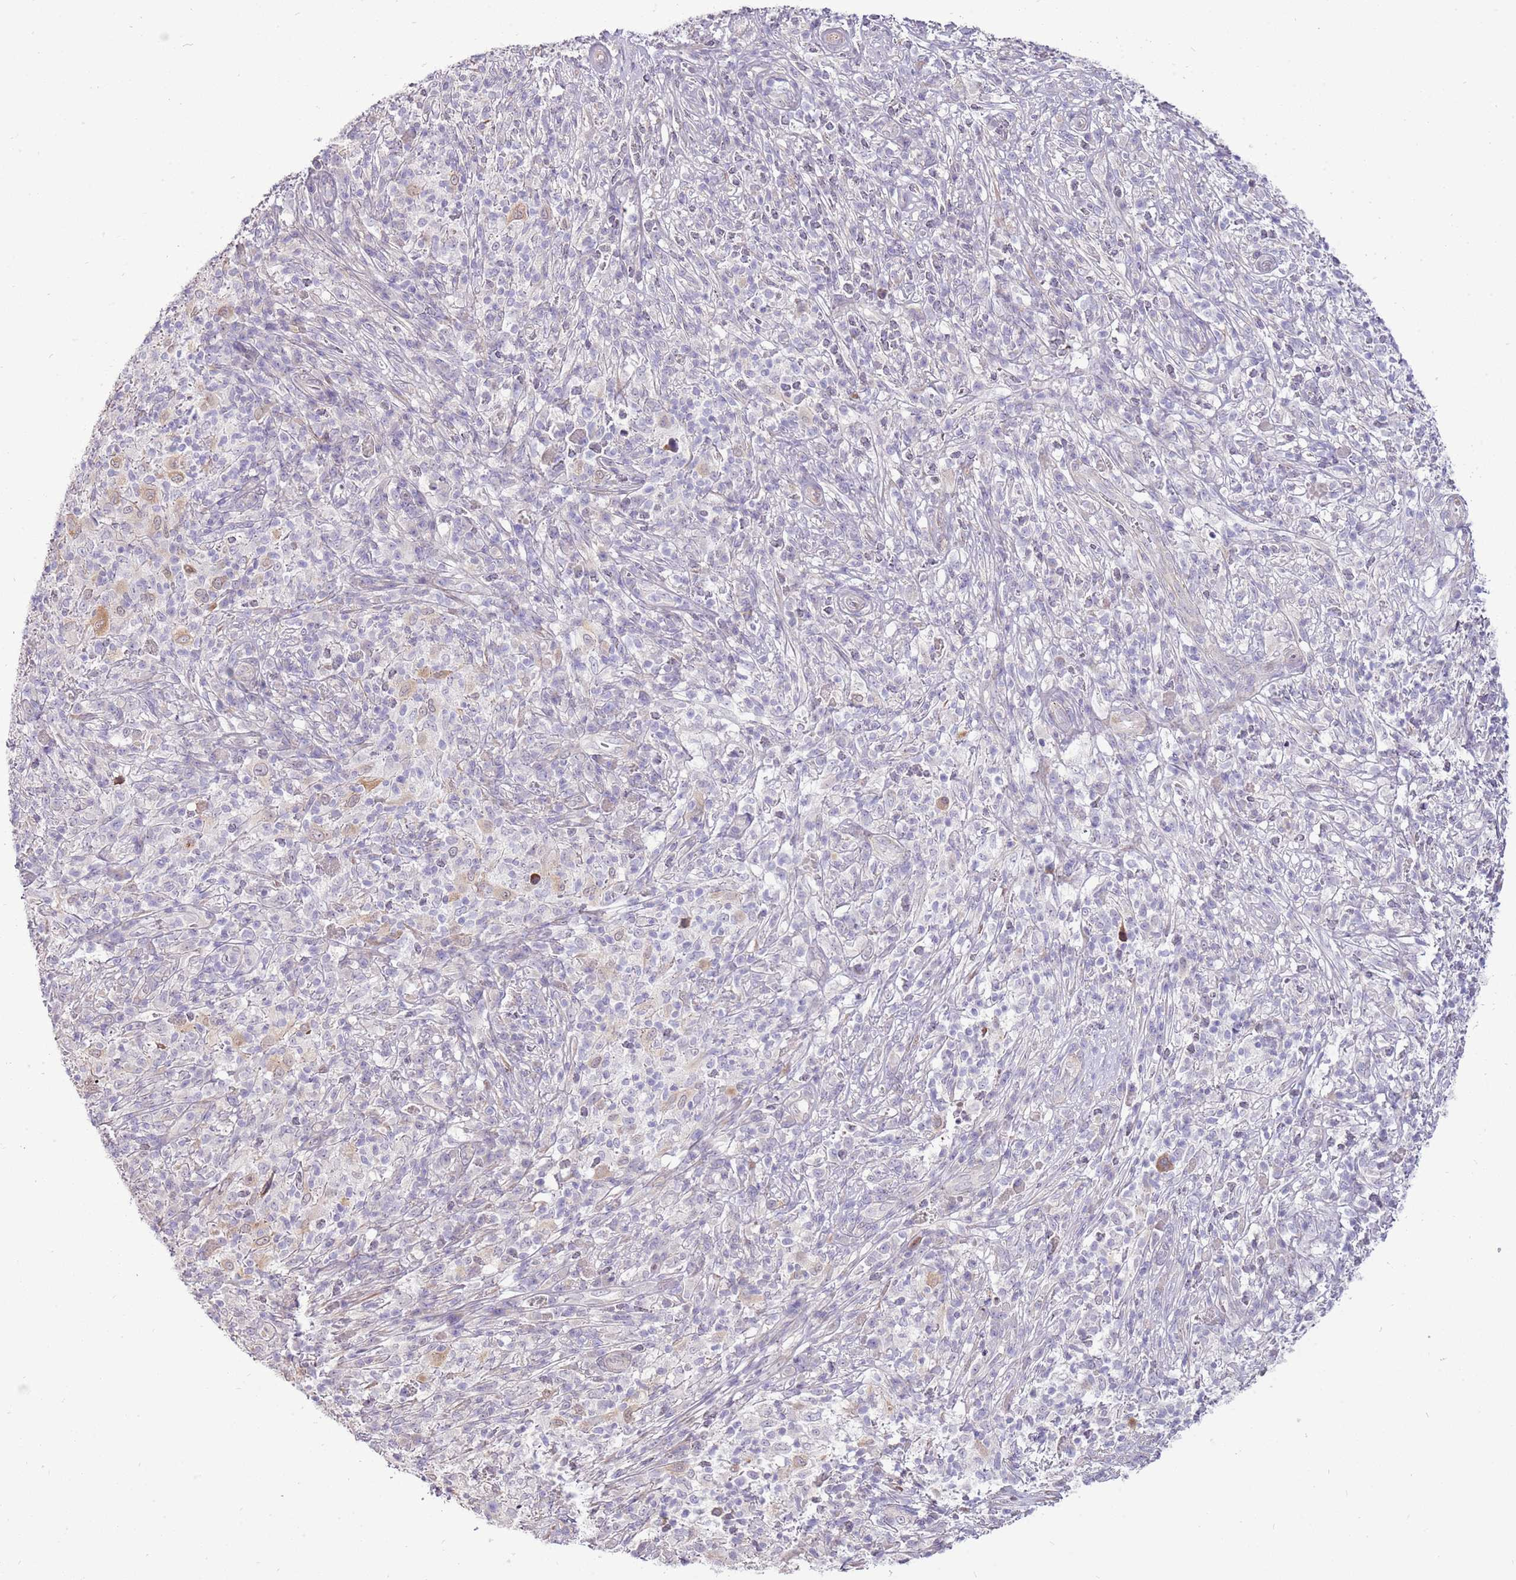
{"staining": {"intensity": "negative", "quantity": "none", "location": "none"}, "tissue": "melanoma", "cell_type": "Tumor cells", "image_type": "cancer", "snomed": [{"axis": "morphology", "description": "Malignant melanoma, NOS"}, {"axis": "topography", "description": "Skin"}], "caption": "A high-resolution histopathology image shows immunohistochemistry staining of melanoma, which reveals no significant staining in tumor cells.", "gene": "UGGT2", "patient": {"sex": "male", "age": 66}}